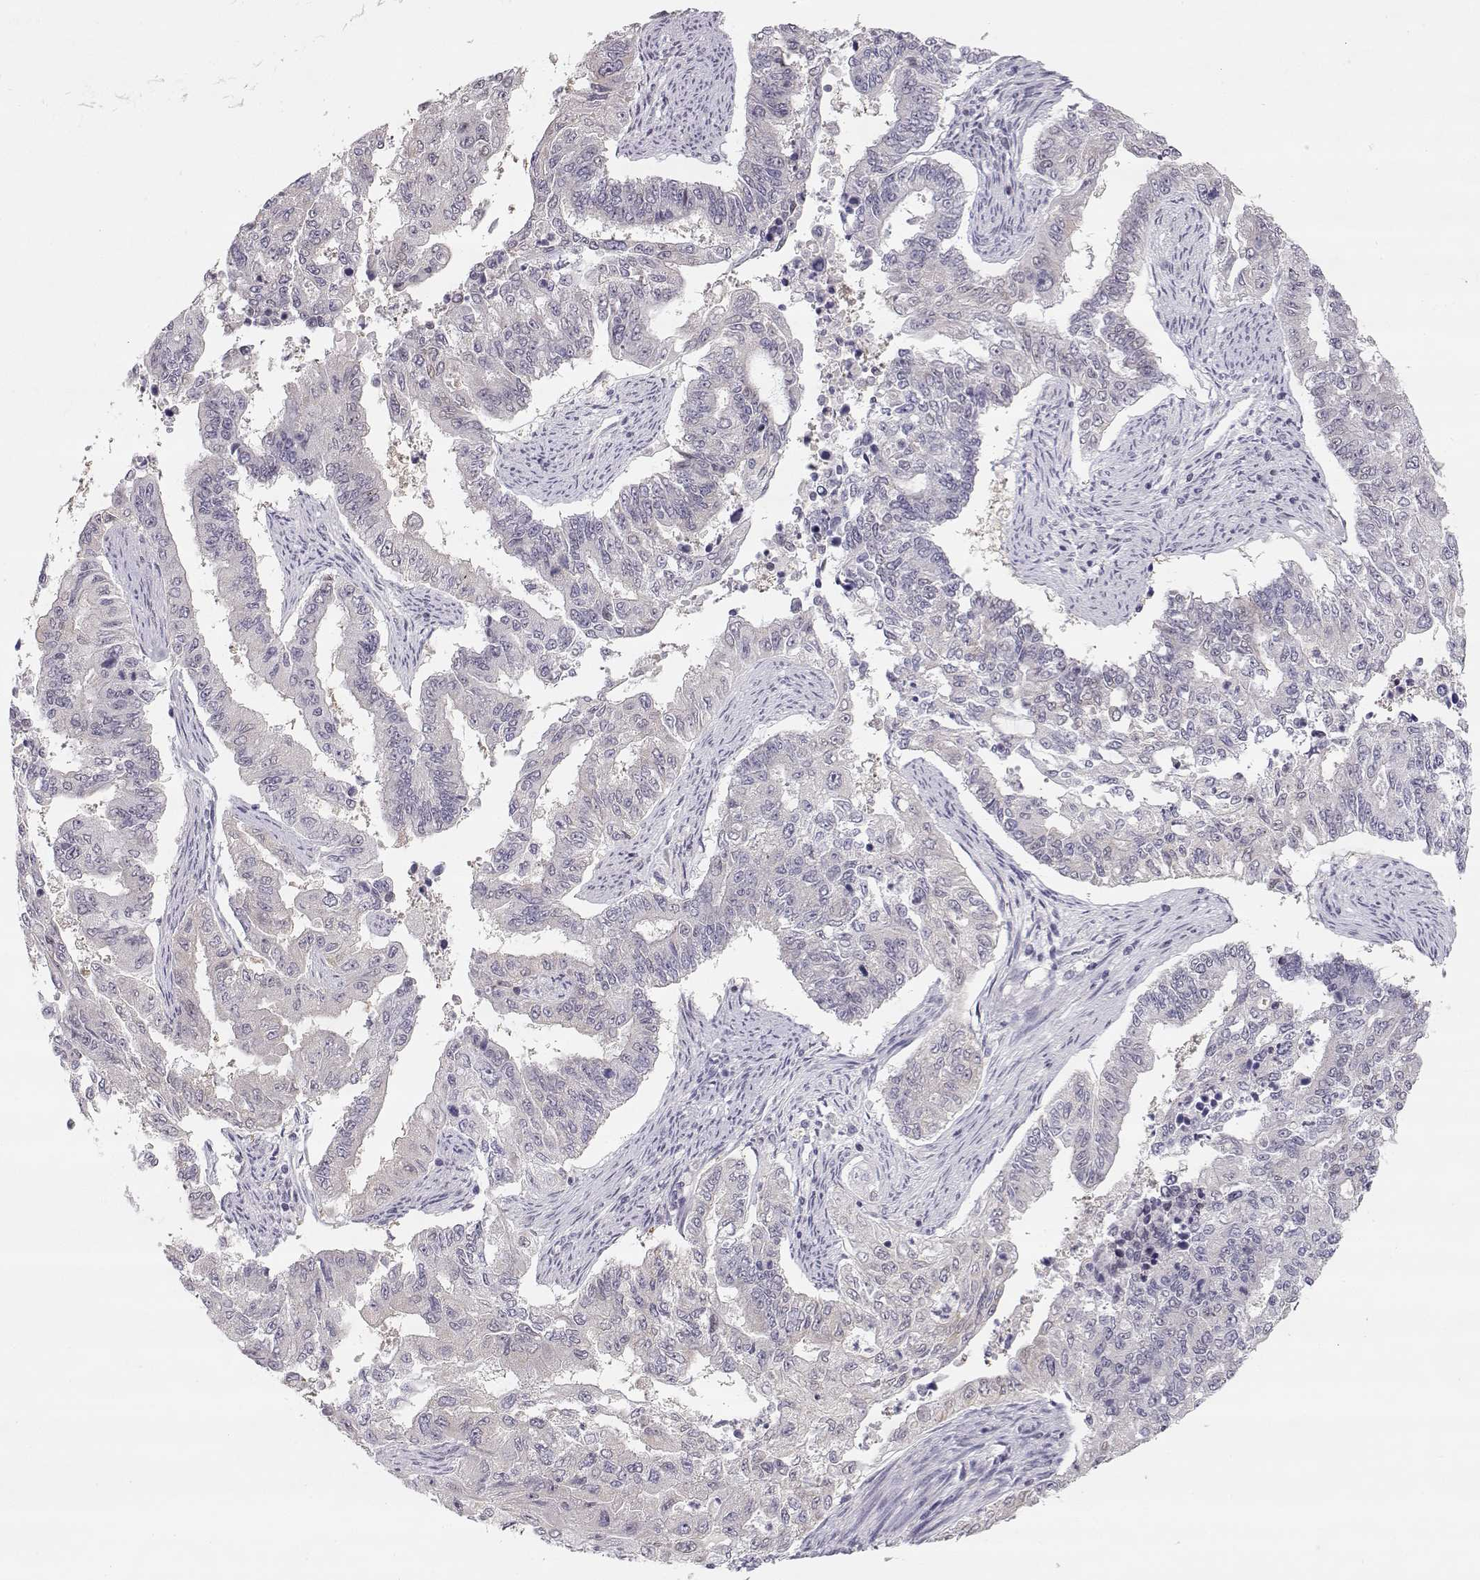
{"staining": {"intensity": "negative", "quantity": "none", "location": "none"}, "tissue": "endometrial cancer", "cell_type": "Tumor cells", "image_type": "cancer", "snomed": [{"axis": "morphology", "description": "Adenocarcinoma, NOS"}, {"axis": "topography", "description": "Uterus"}], "caption": "IHC of human endometrial cancer exhibits no expression in tumor cells.", "gene": "TEPP", "patient": {"sex": "female", "age": 59}}